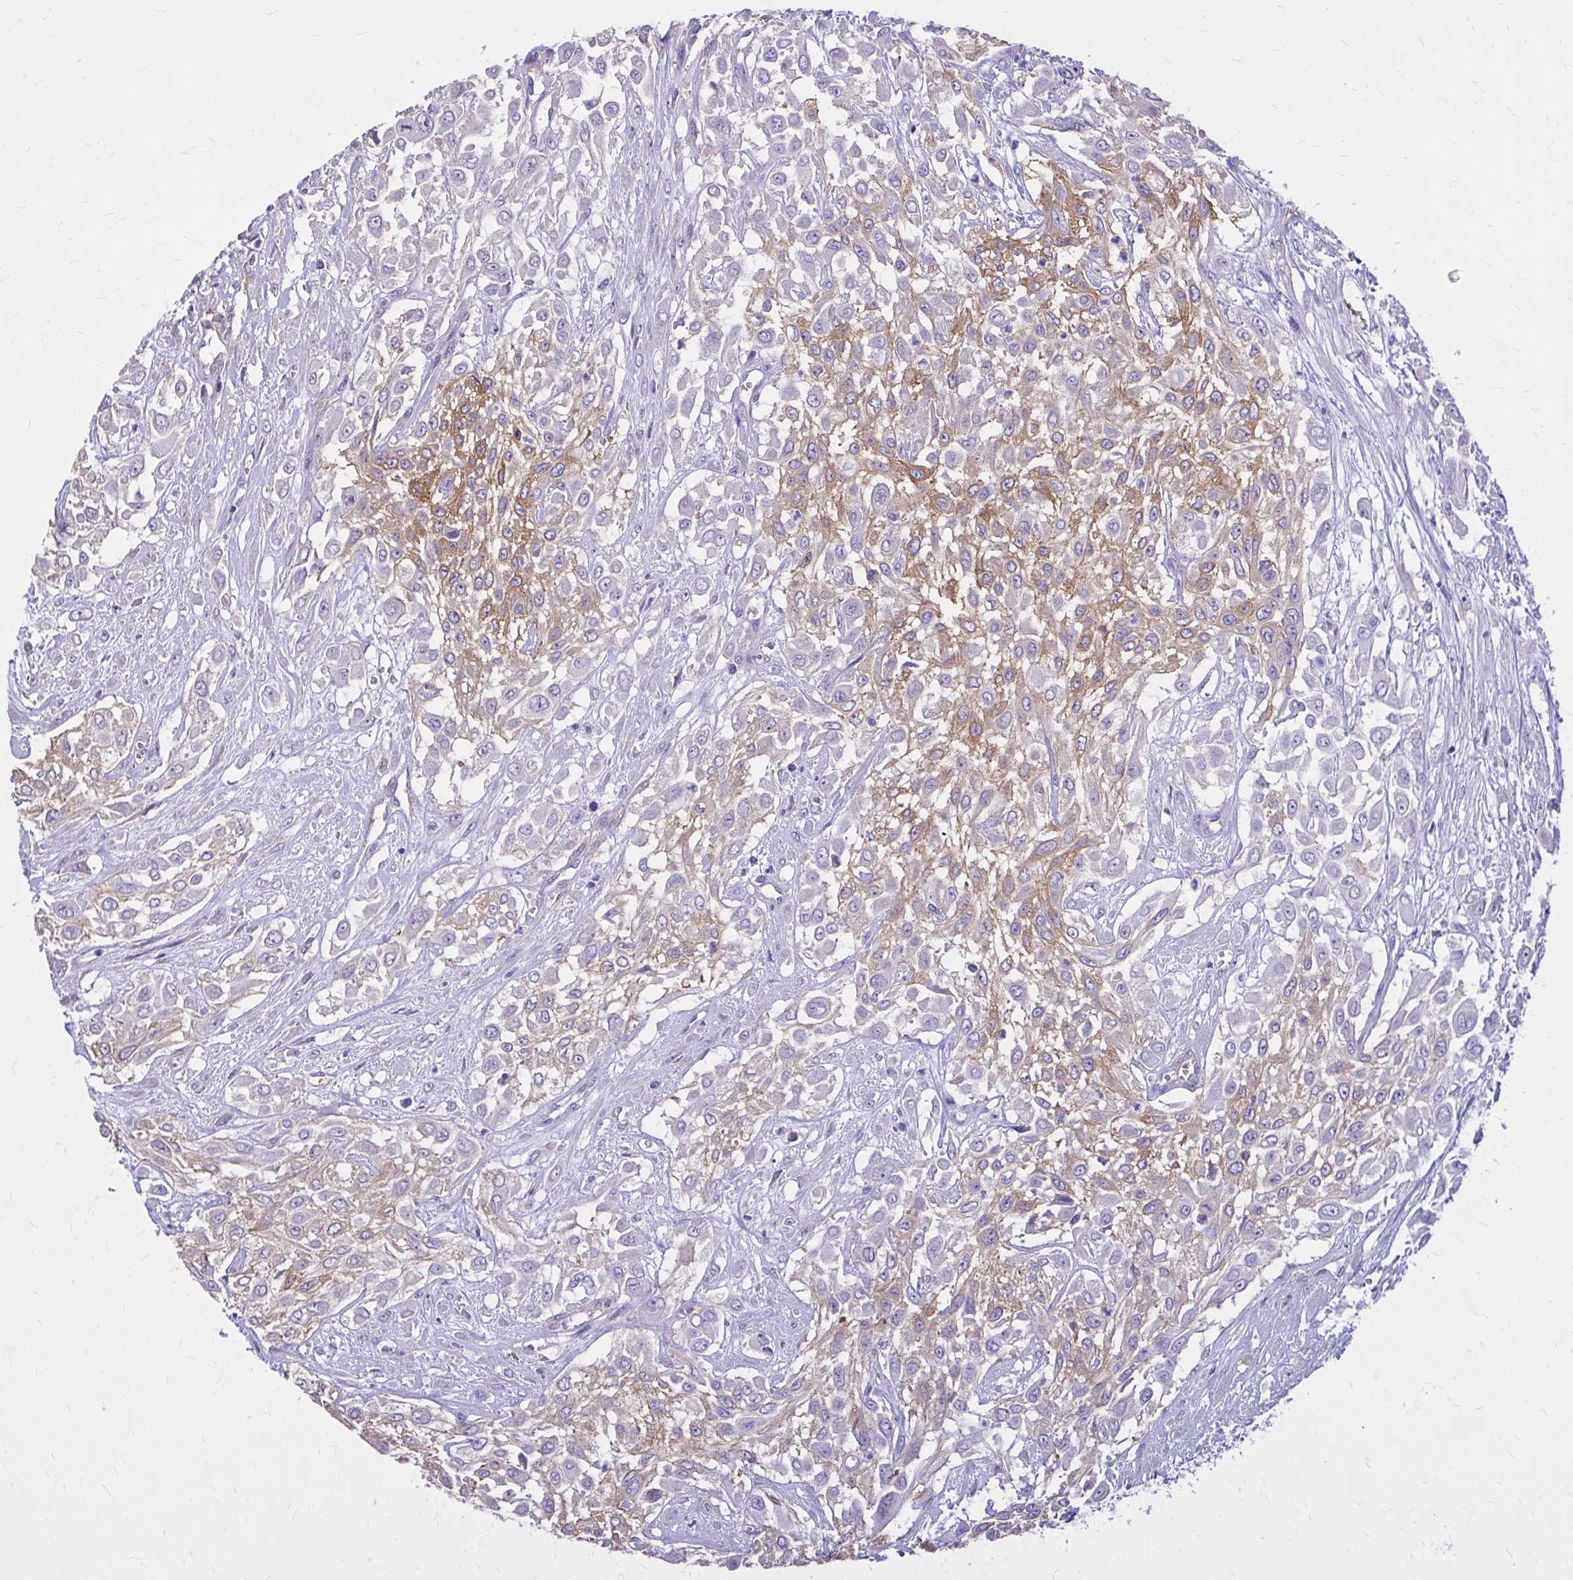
{"staining": {"intensity": "moderate", "quantity": "25%-75%", "location": "cytoplasmic/membranous"}, "tissue": "urothelial cancer", "cell_type": "Tumor cells", "image_type": "cancer", "snomed": [{"axis": "morphology", "description": "Urothelial carcinoma, High grade"}, {"axis": "topography", "description": "Urinary bladder"}], "caption": "High-grade urothelial carcinoma tissue reveals moderate cytoplasmic/membranous staining in approximately 25%-75% of tumor cells, visualized by immunohistochemistry.", "gene": "EPB41L1", "patient": {"sex": "male", "age": 57}}